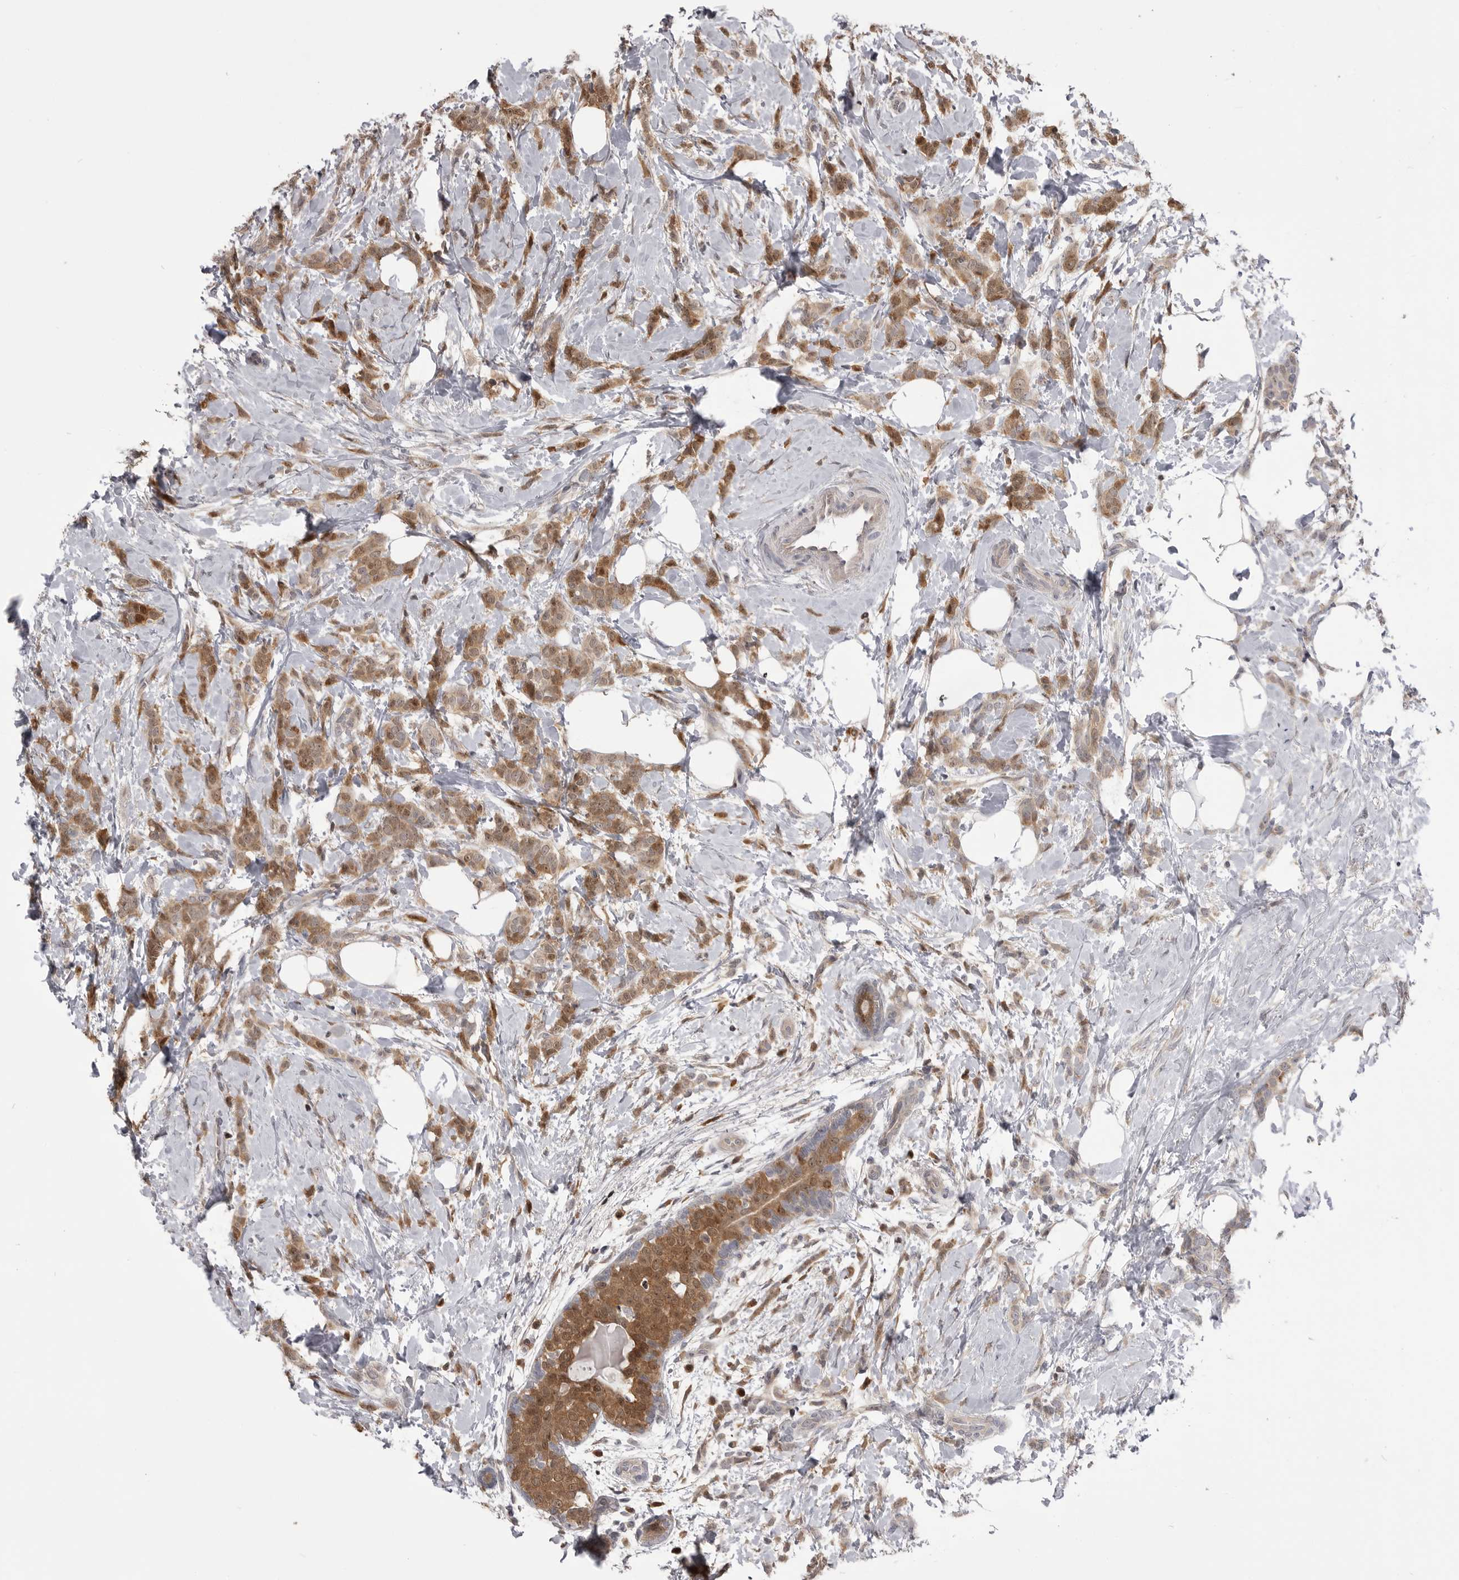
{"staining": {"intensity": "moderate", "quantity": ">75%", "location": "cytoplasmic/membranous,nuclear"}, "tissue": "breast cancer", "cell_type": "Tumor cells", "image_type": "cancer", "snomed": [{"axis": "morphology", "description": "Lobular carcinoma, in situ"}, {"axis": "morphology", "description": "Lobular carcinoma"}, {"axis": "topography", "description": "Breast"}], "caption": "Breast cancer (lobular carcinoma in situ) tissue displays moderate cytoplasmic/membranous and nuclear staining in approximately >75% of tumor cells", "gene": "MAPK13", "patient": {"sex": "female", "age": 41}}